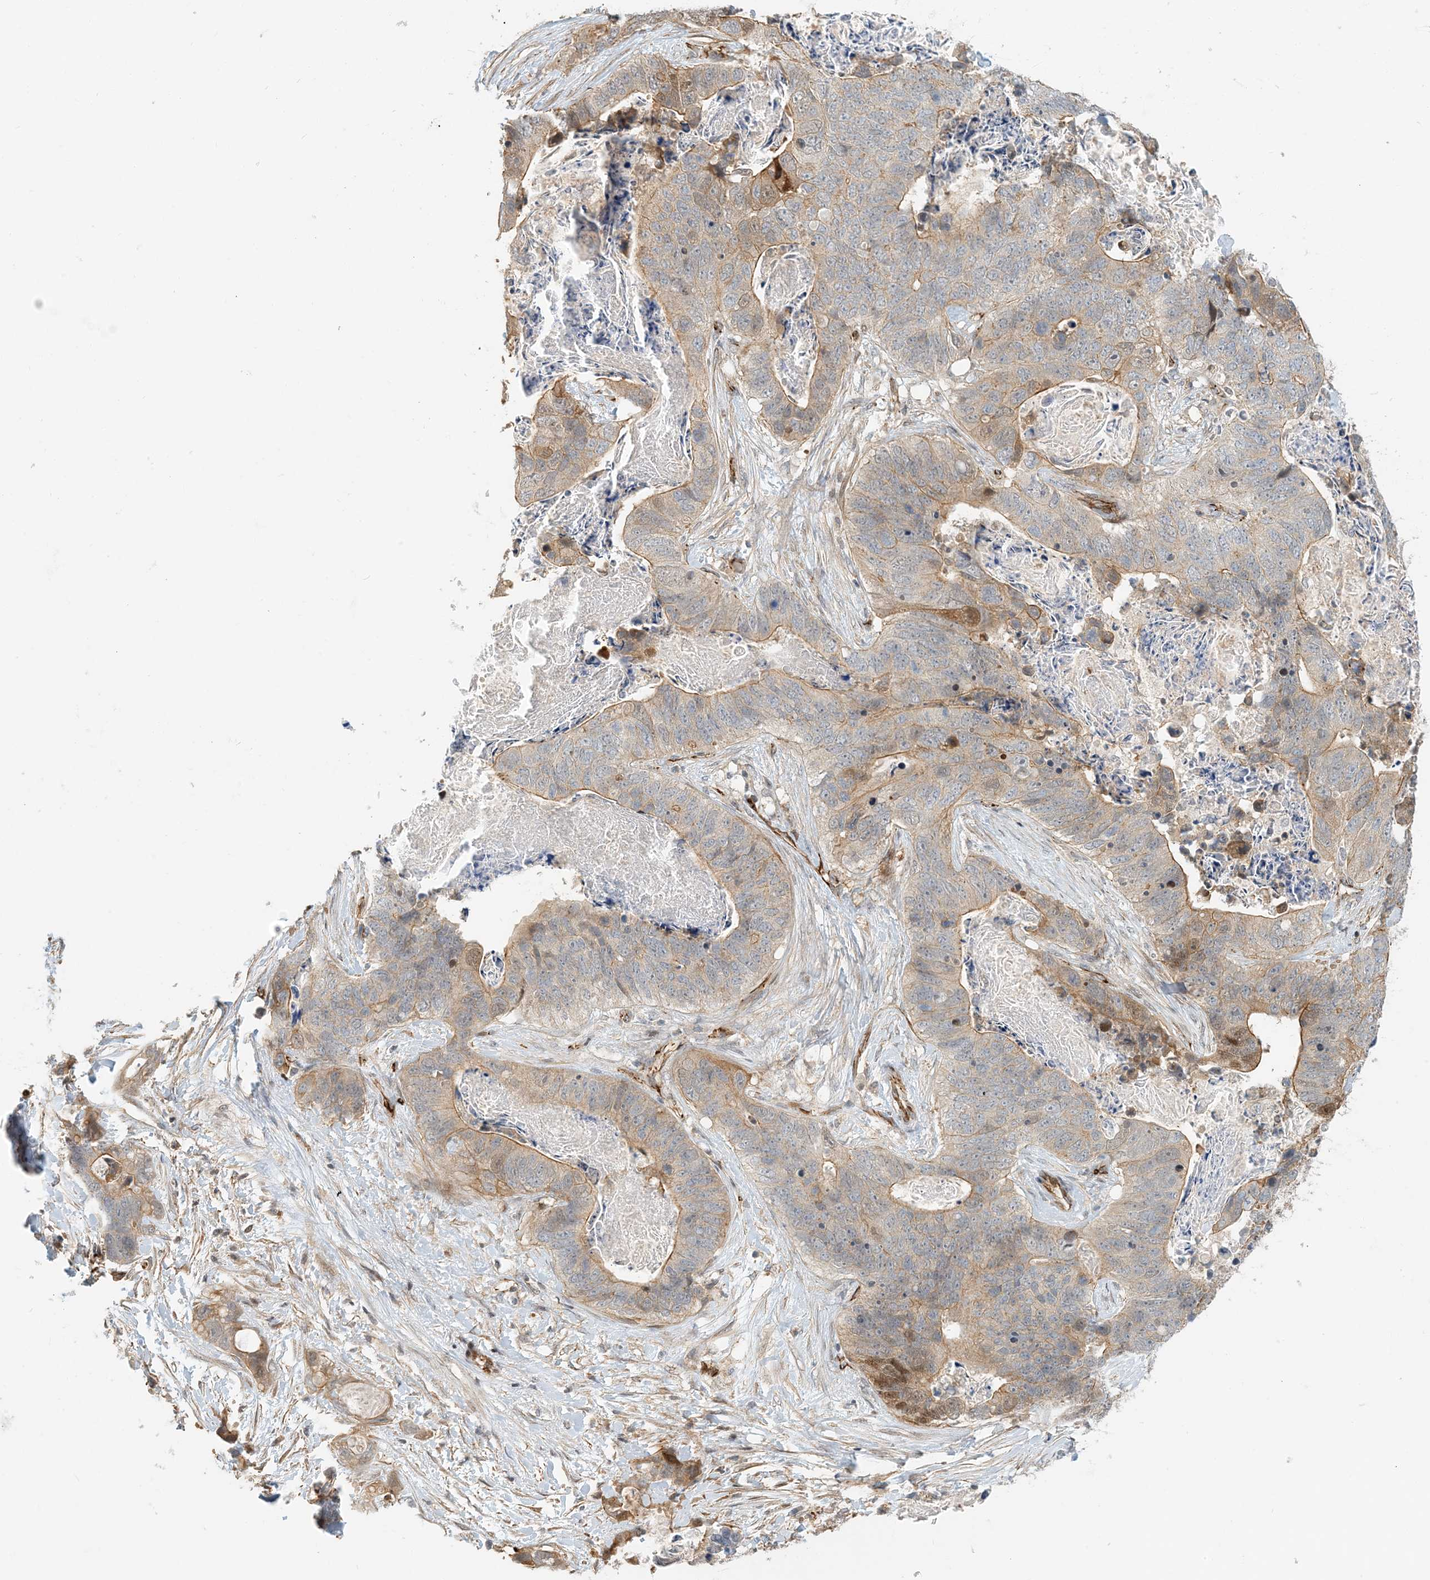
{"staining": {"intensity": "moderate", "quantity": "<25%", "location": "cytoplasmic/membranous"}, "tissue": "stomach cancer", "cell_type": "Tumor cells", "image_type": "cancer", "snomed": [{"axis": "morphology", "description": "Adenocarcinoma, NOS"}, {"axis": "topography", "description": "Stomach"}], "caption": "IHC of stomach cancer displays low levels of moderate cytoplasmic/membranous positivity in about <25% of tumor cells.", "gene": "MAPKBP1", "patient": {"sex": "female", "age": 89}}